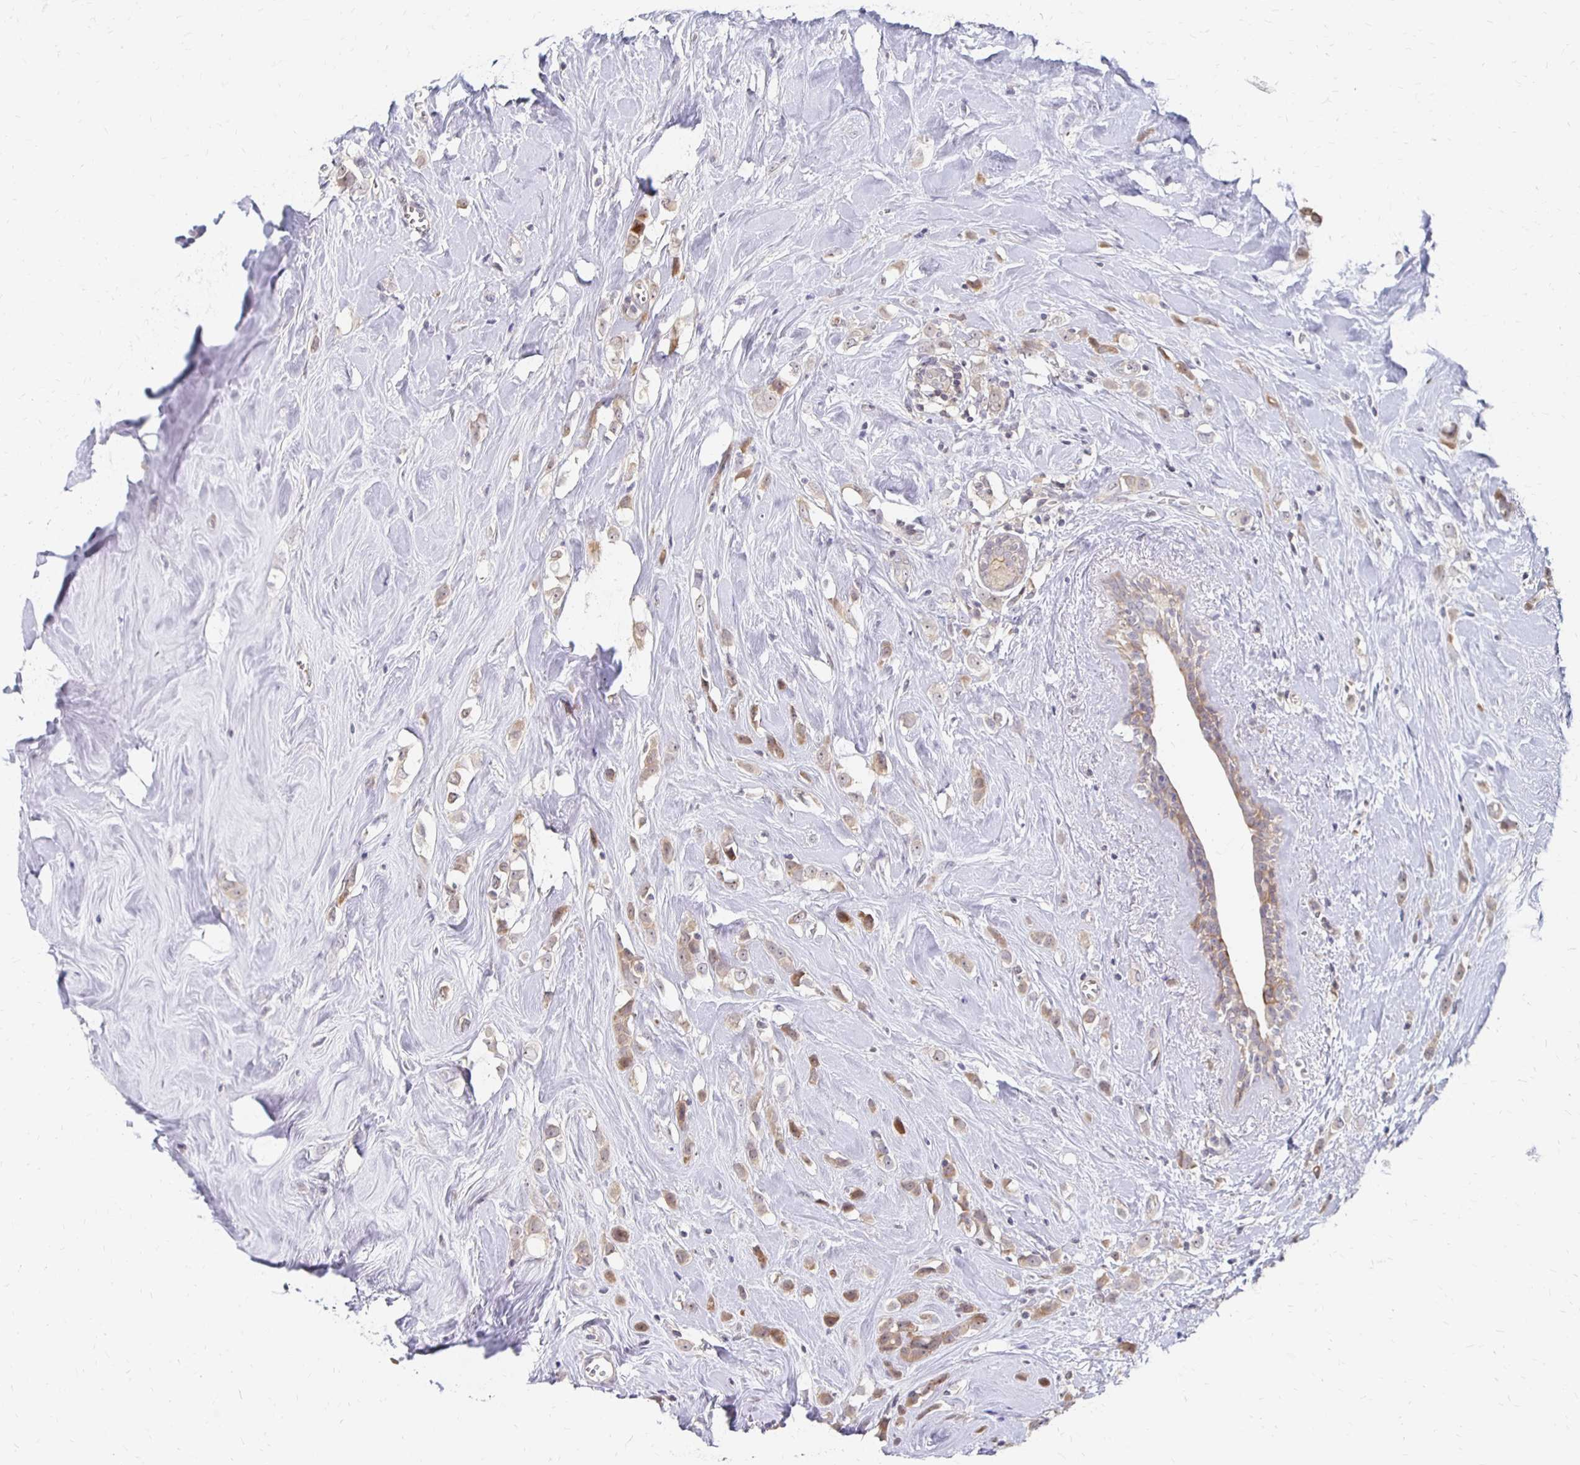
{"staining": {"intensity": "weak", "quantity": ">75%", "location": "cytoplasmic/membranous"}, "tissue": "breast cancer", "cell_type": "Tumor cells", "image_type": "cancer", "snomed": [{"axis": "morphology", "description": "Duct carcinoma"}, {"axis": "topography", "description": "Breast"}], "caption": "Approximately >75% of tumor cells in human breast invasive ductal carcinoma demonstrate weak cytoplasmic/membranous protein positivity as visualized by brown immunohistochemical staining.", "gene": "PRKCB", "patient": {"sex": "female", "age": 80}}